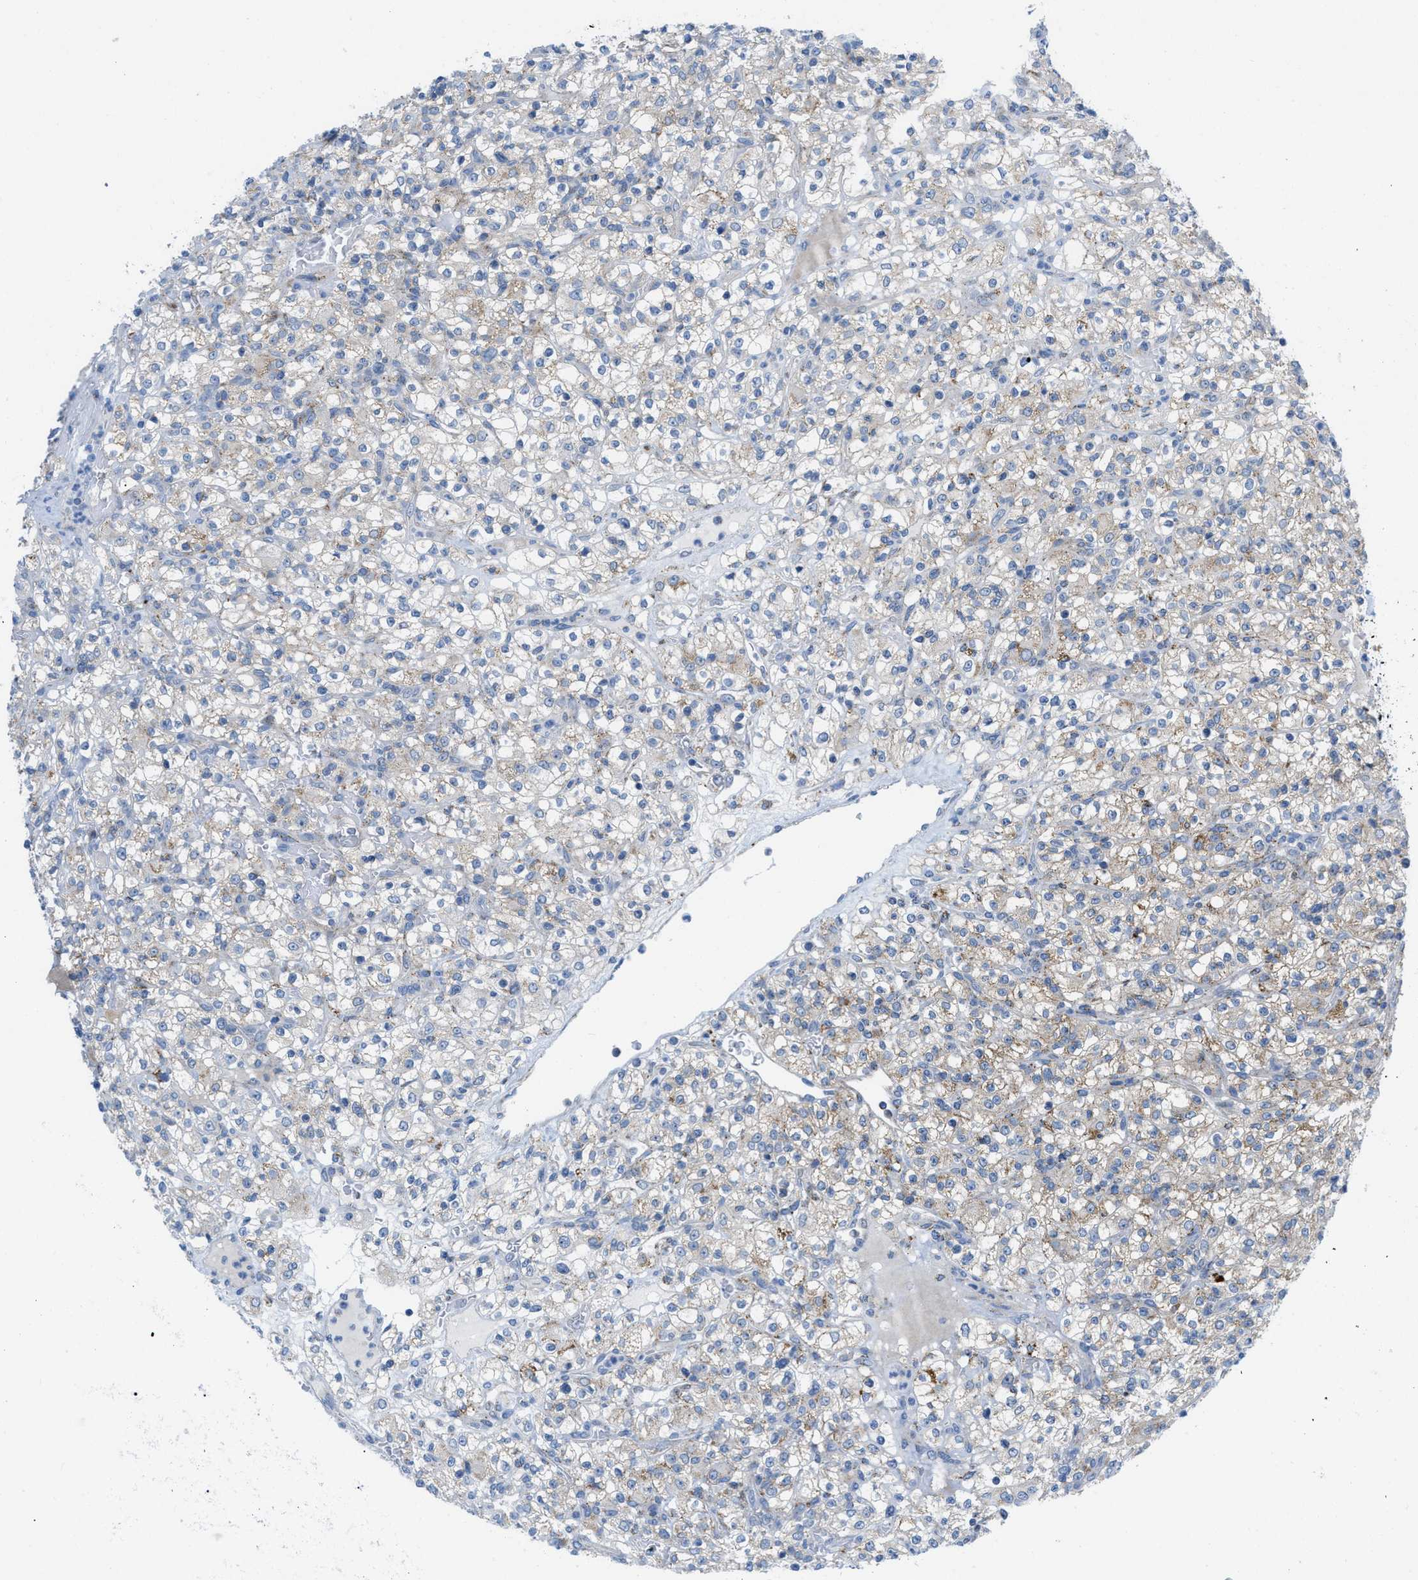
{"staining": {"intensity": "weak", "quantity": "25%-75%", "location": "cytoplasmic/membranous"}, "tissue": "renal cancer", "cell_type": "Tumor cells", "image_type": "cancer", "snomed": [{"axis": "morphology", "description": "Normal tissue, NOS"}, {"axis": "morphology", "description": "Adenocarcinoma, NOS"}, {"axis": "topography", "description": "Kidney"}], "caption": "Immunohistochemical staining of human renal adenocarcinoma shows low levels of weak cytoplasmic/membranous protein positivity in about 25%-75% of tumor cells. Nuclei are stained in blue.", "gene": "RBBP9", "patient": {"sex": "female", "age": 72}}